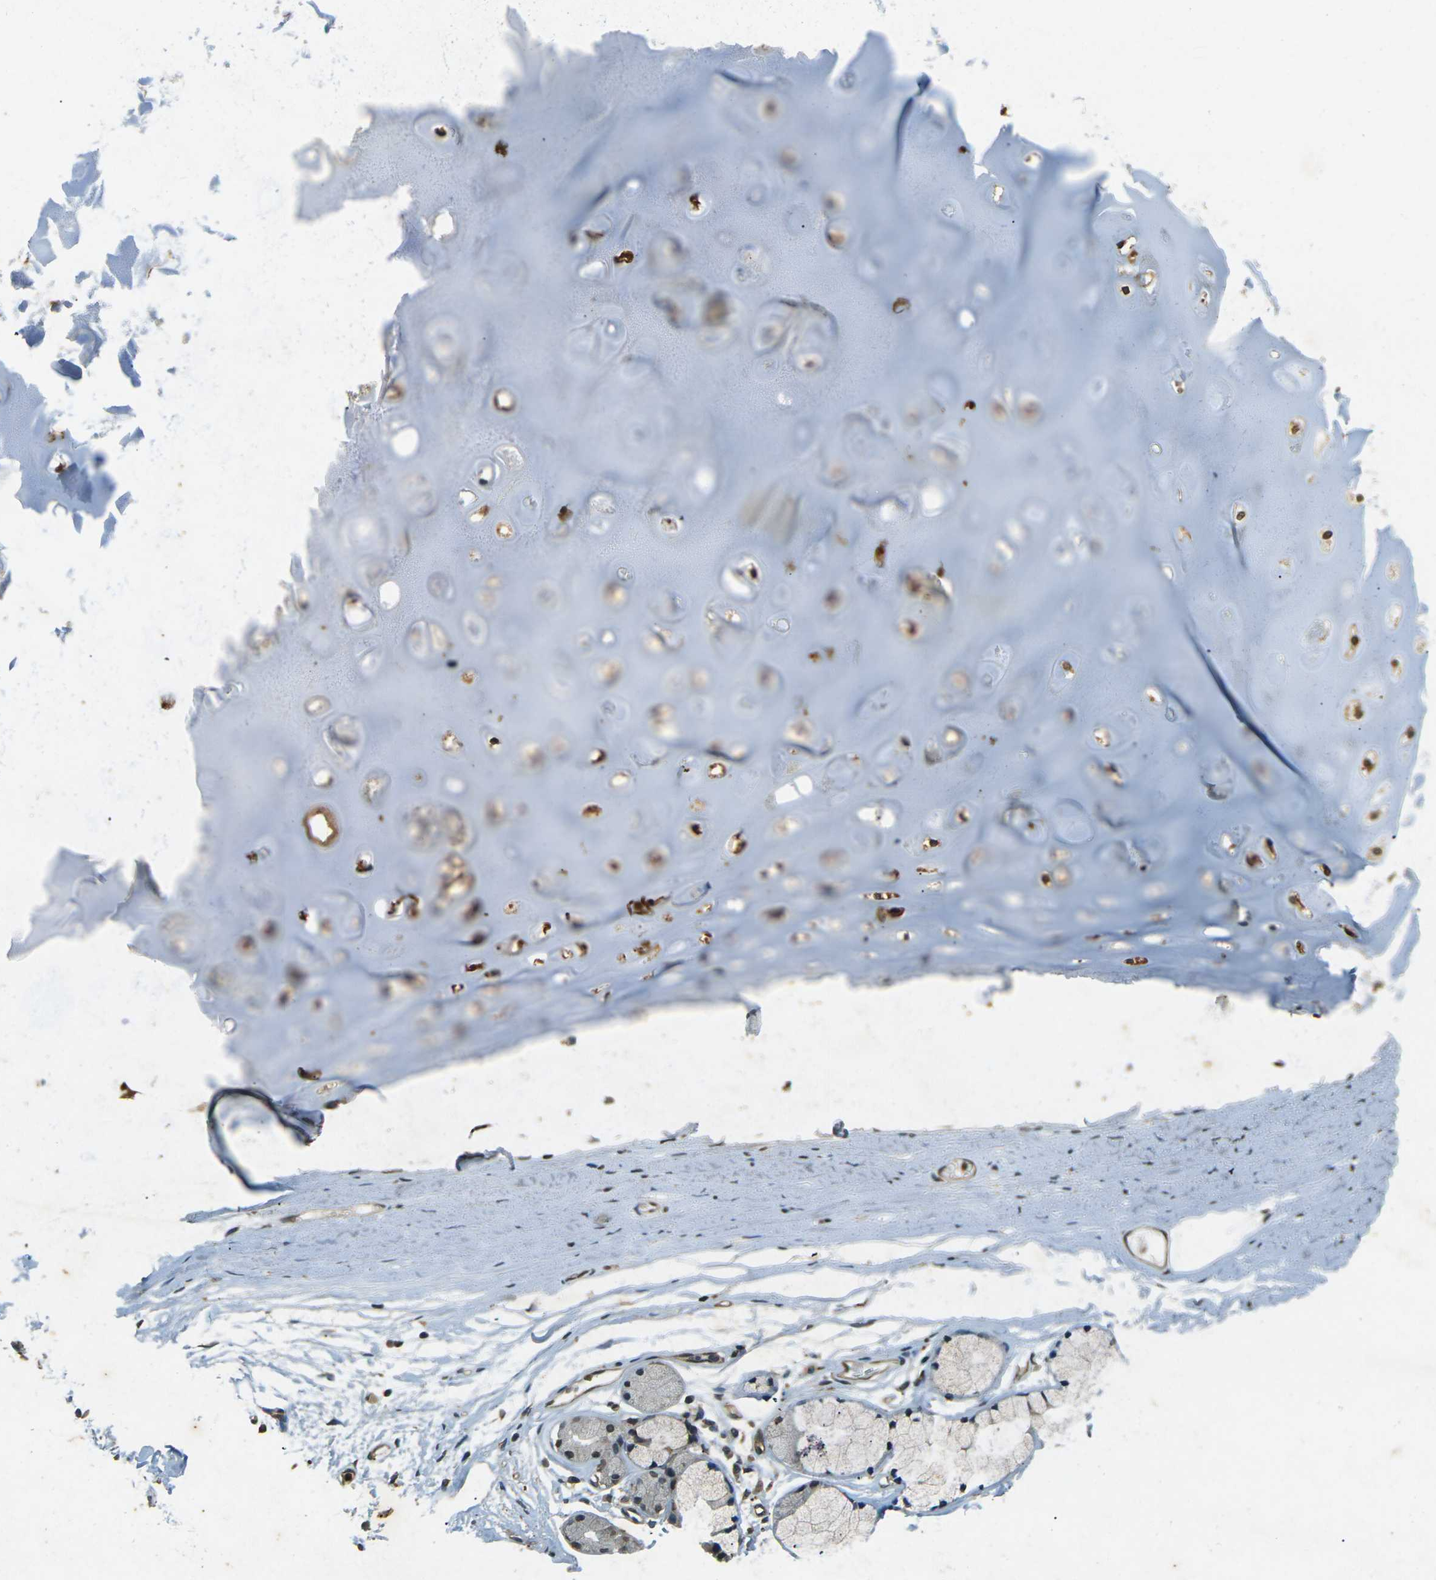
{"staining": {"intensity": "moderate", "quantity": ">75%", "location": "cytoplasmic/membranous"}, "tissue": "adipose tissue", "cell_type": "Adipocytes", "image_type": "normal", "snomed": [{"axis": "morphology", "description": "Normal tissue, NOS"}, {"axis": "topography", "description": "Cartilage tissue"}, {"axis": "topography", "description": "Bronchus"}], "caption": "This is an image of IHC staining of benign adipose tissue, which shows moderate staining in the cytoplasmic/membranous of adipocytes.", "gene": "PDE2A", "patient": {"sex": "female", "age": 73}}